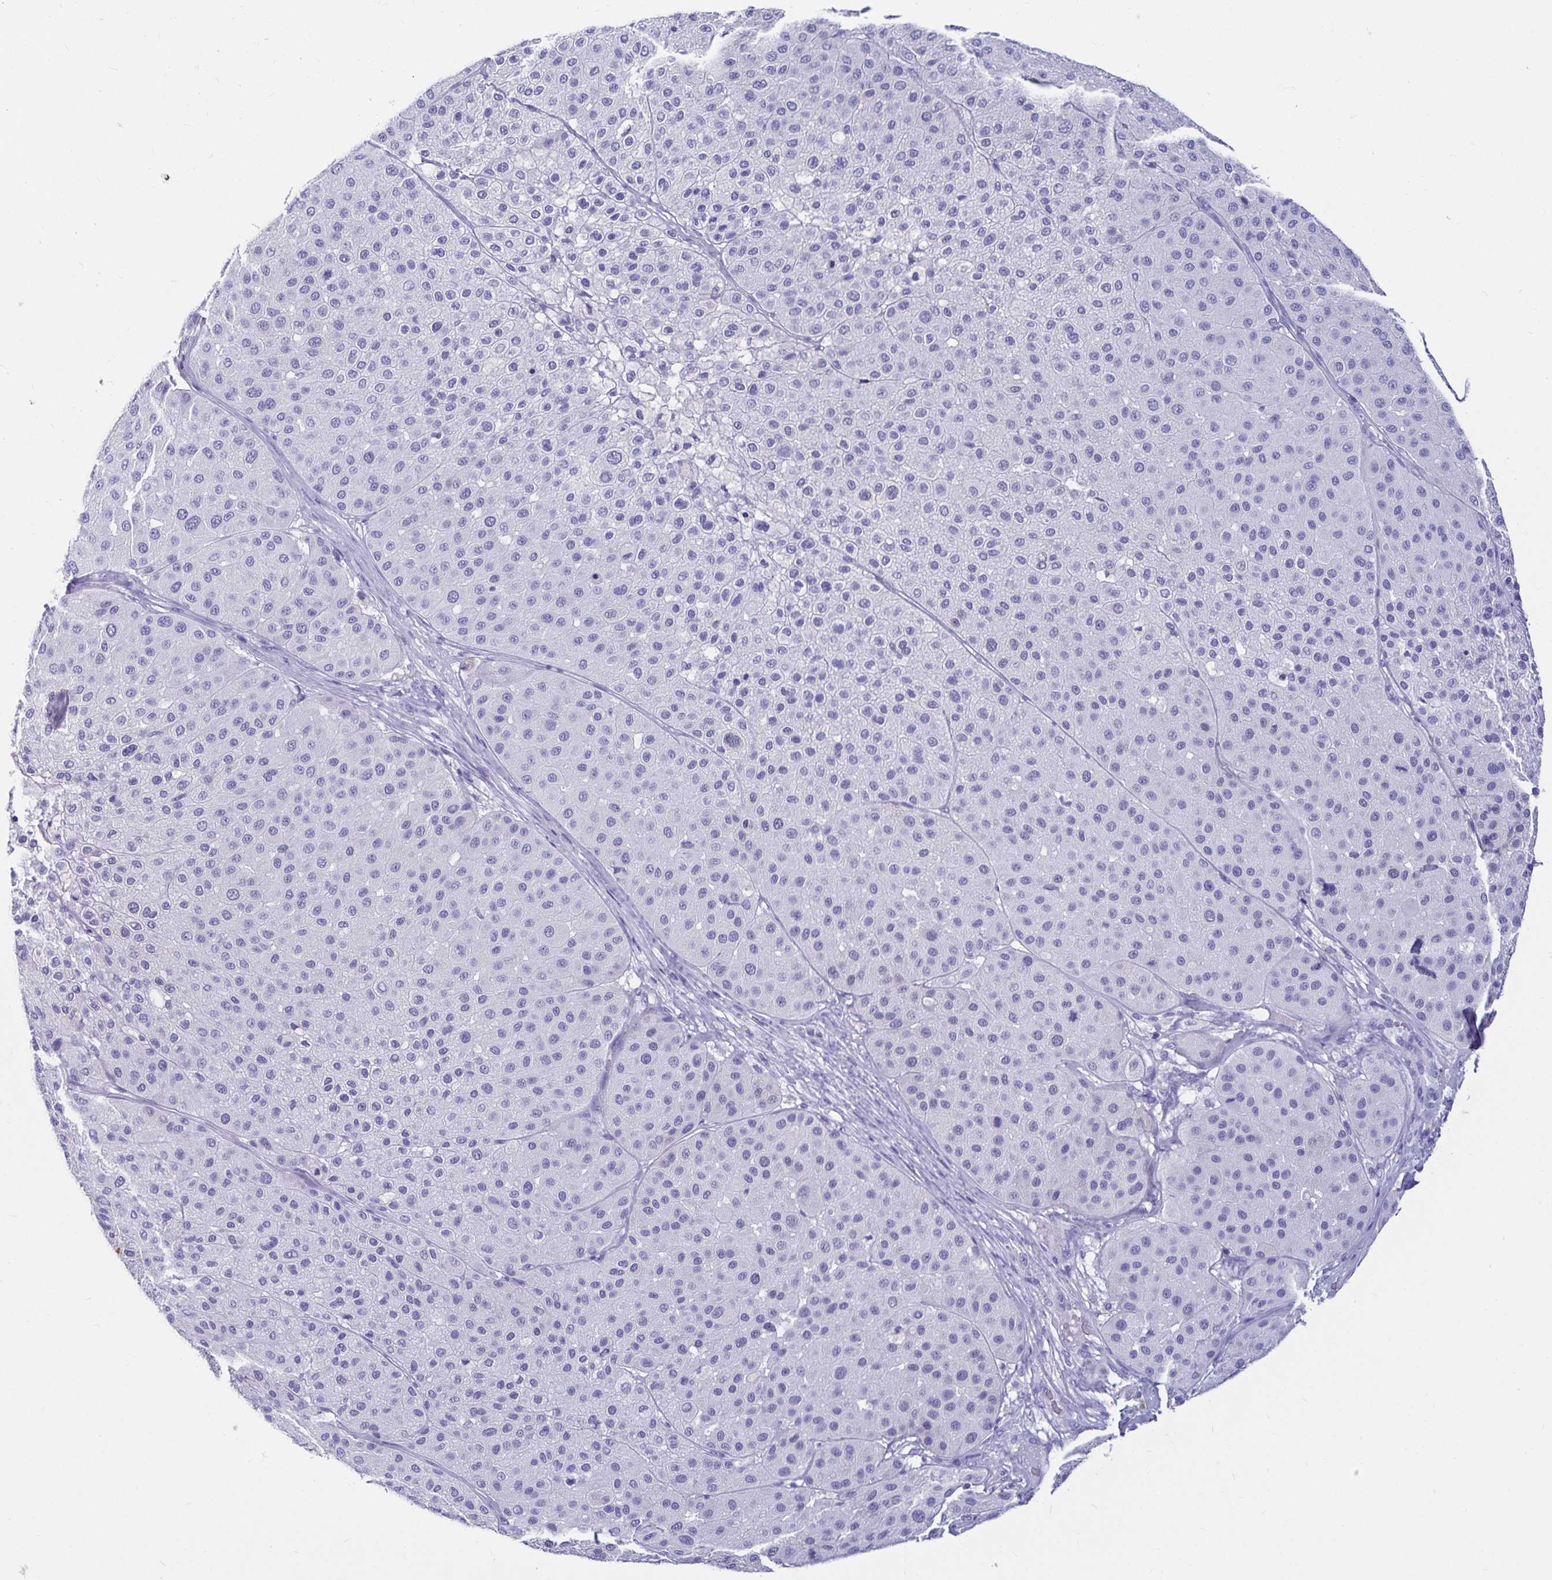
{"staining": {"intensity": "negative", "quantity": "none", "location": "none"}, "tissue": "melanoma", "cell_type": "Tumor cells", "image_type": "cancer", "snomed": [{"axis": "morphology", "description": "Malignant melanoma, Metastatic site"}, {"axis": "topography", "description": "Smooth muscle"}], "caption": "An immunohistochemistry image of melanoma is shown. There is no staining in tumor cells of melanoma.", "gene": "ZPBP2", "patient": {"sex": "male", "age": 41}}